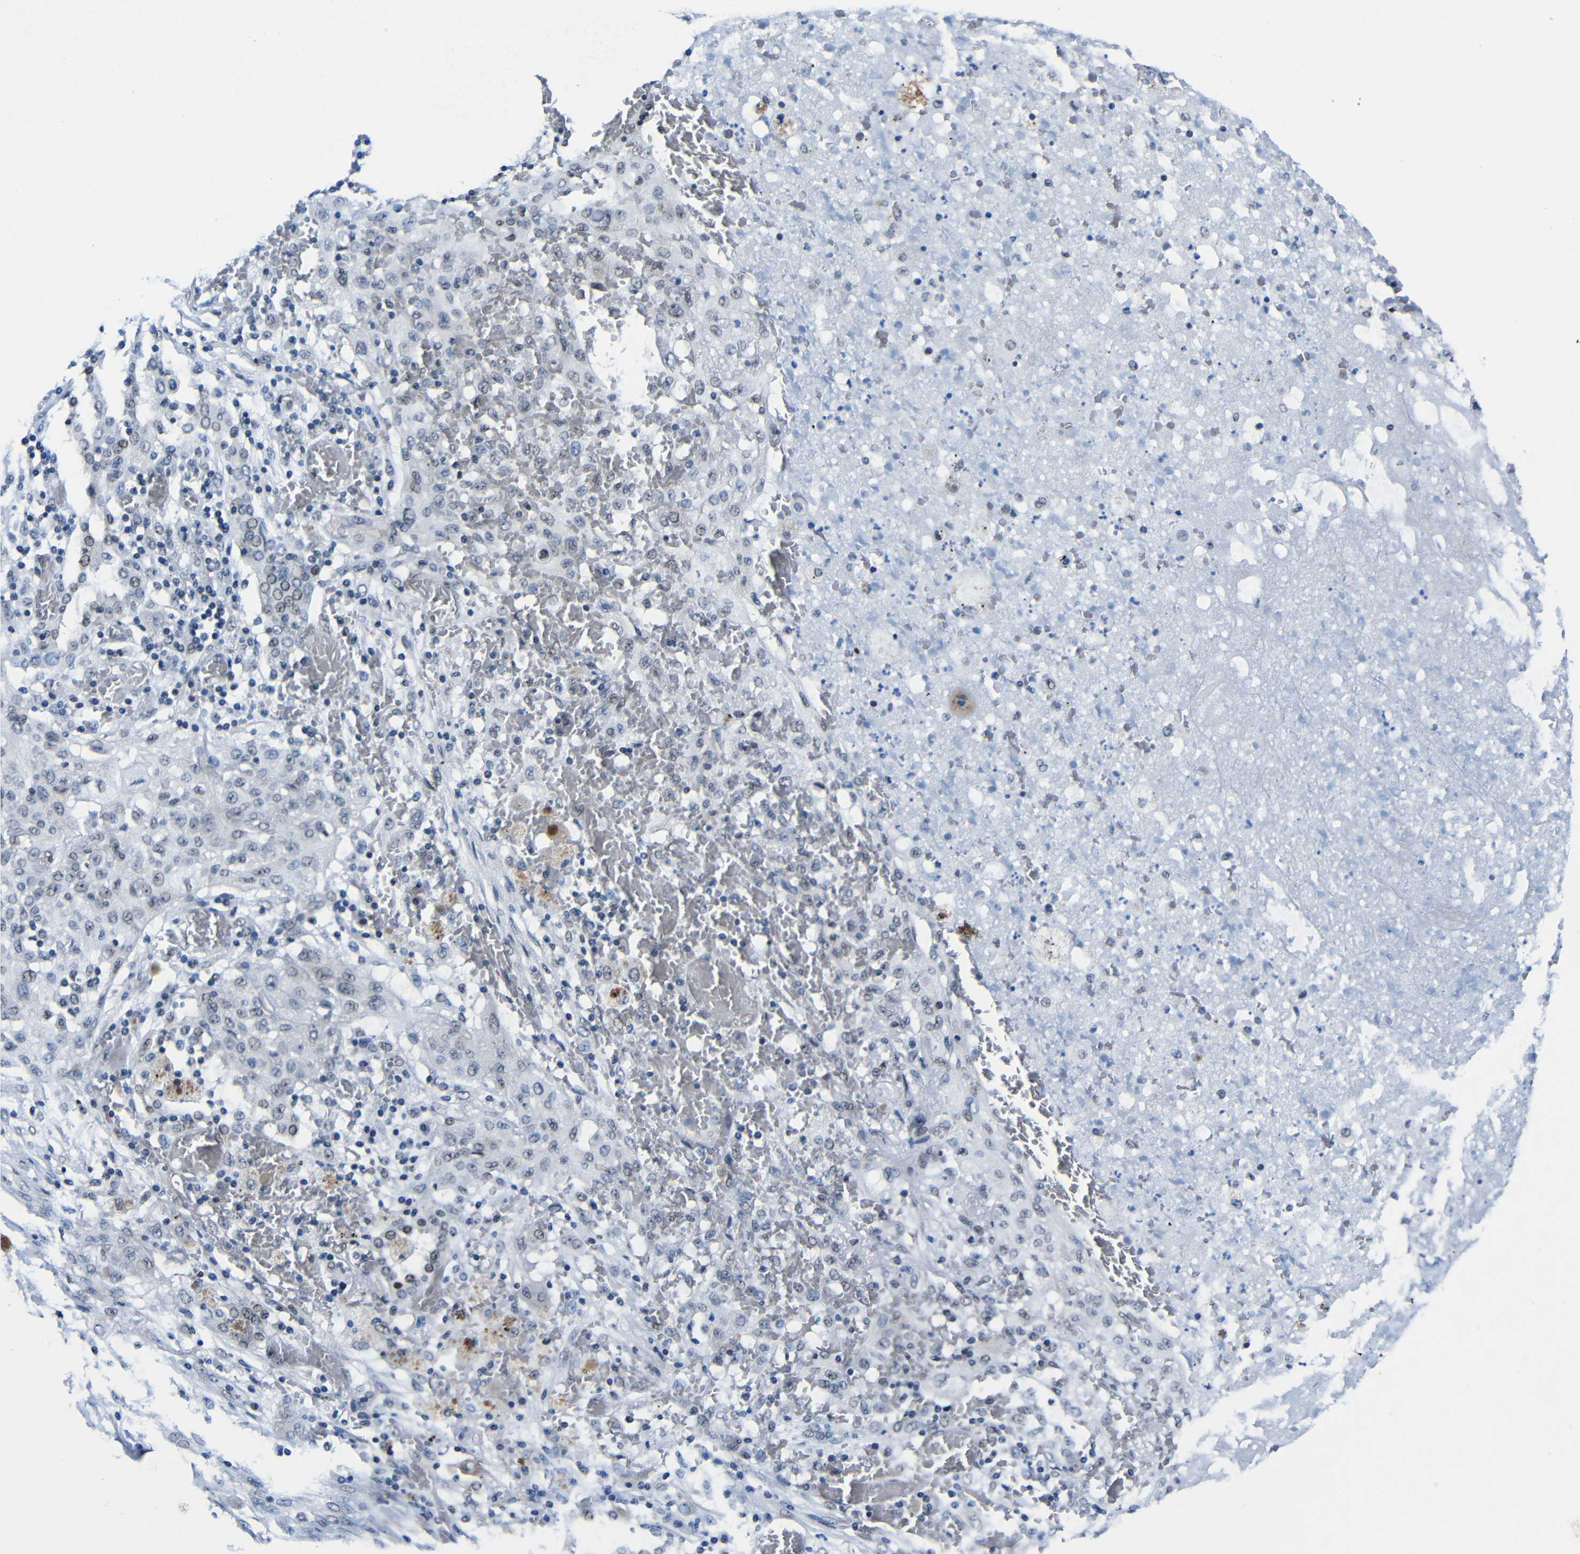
{"staining": {"intensity": "negative", "quantity": "none", "location": "none"}, "tissue": "lung cancer", "cell_type": "Tumor cells", "image_type": "cancer", "snomed": [{"axis": "morphology", "description": "Squamous cell carcinoma, NOS"}, {"axis": "topography", "description": "Lung"}], "caption": "The IHC photomicrograph has no significant staining in tumor cells of squamous cell carcinoma (lung) tissue. (DAB (3,3'-diaminobenzidine) immunohistochemistry (IHC) visualized using brightfield microscopy, high magnification).", "gene": "PTBP1", "patient": {"sex": "female", "age": 47}}